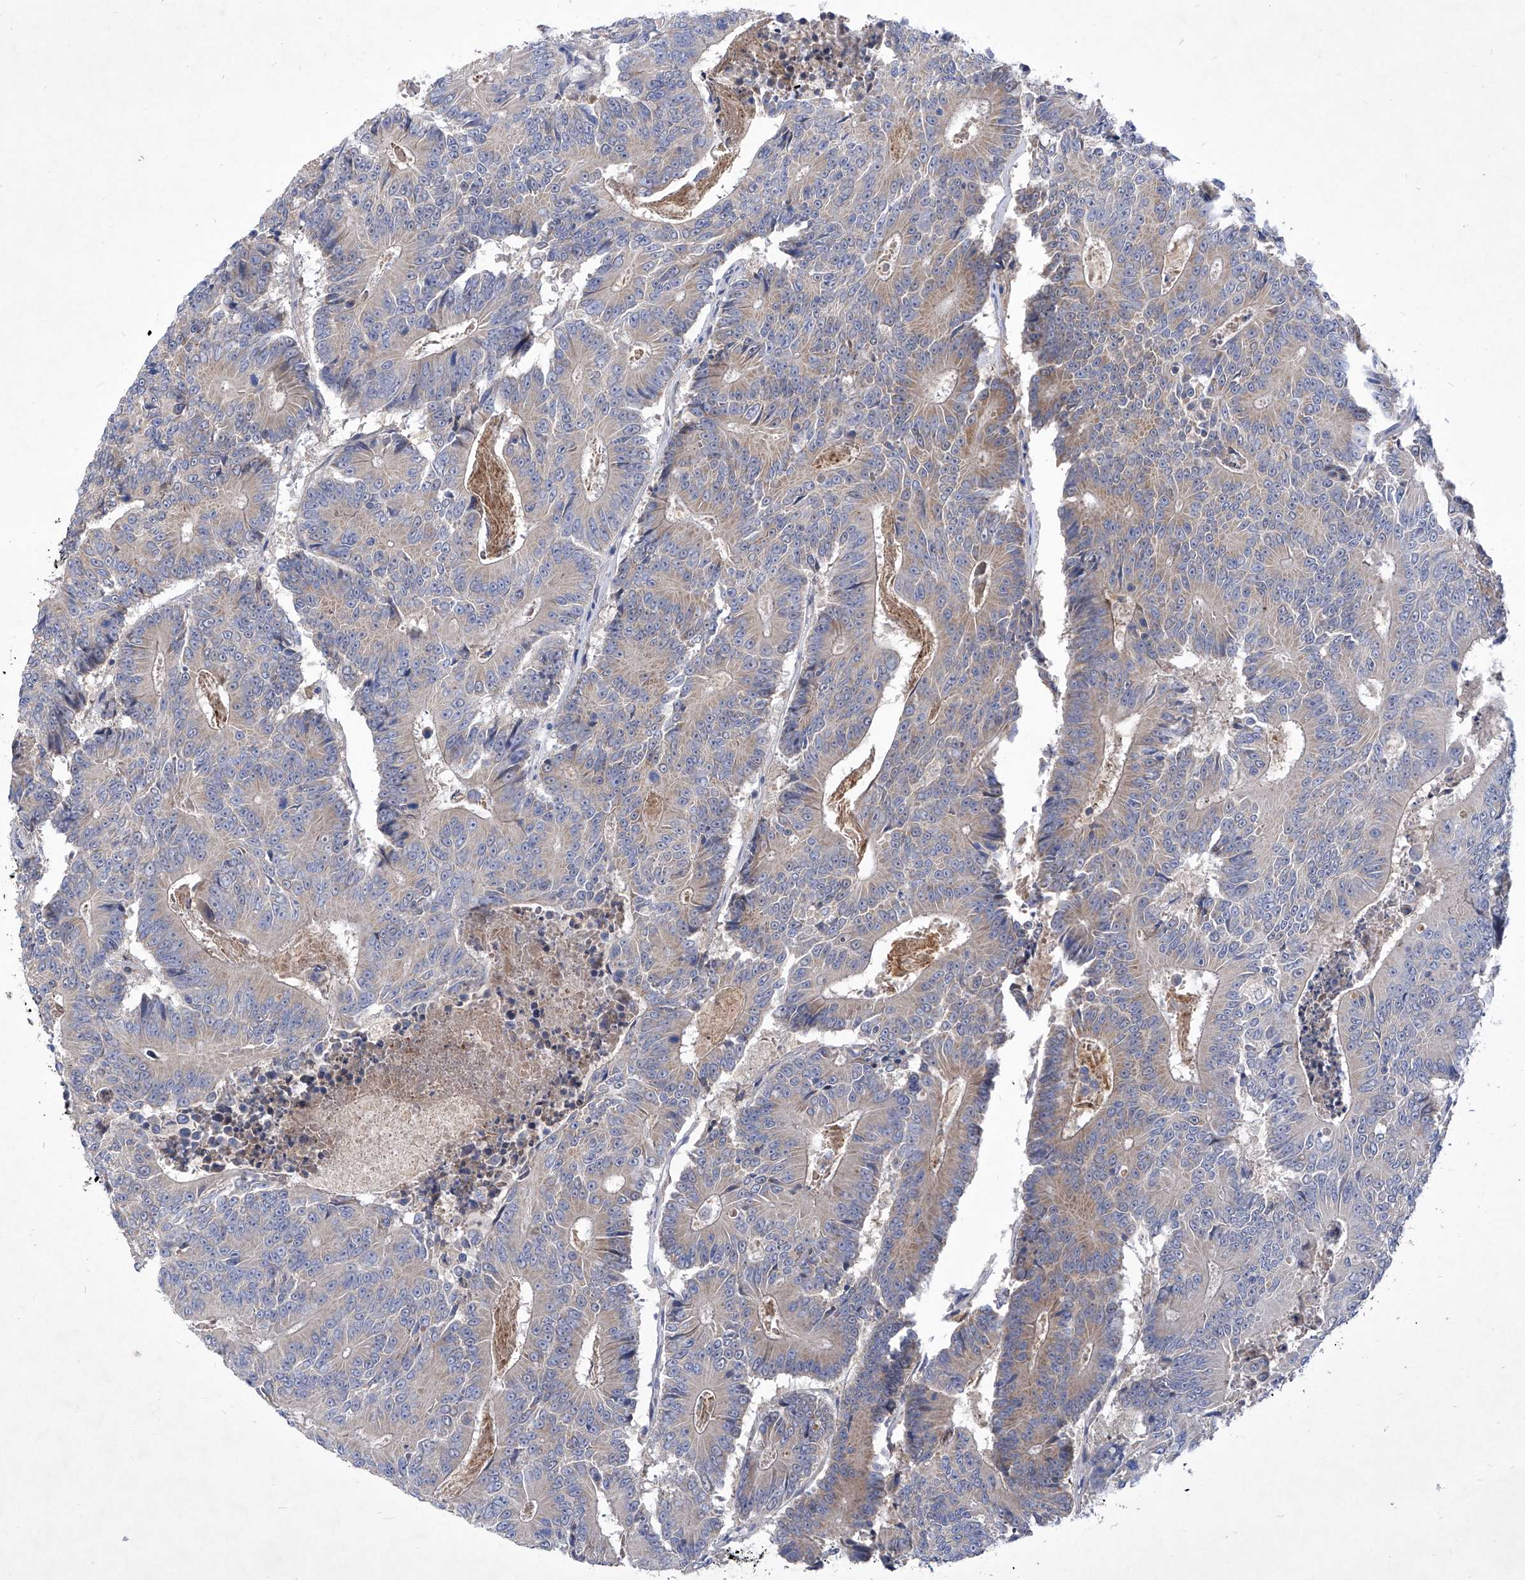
{"staining": {"intensity": "weak", "quantity": "<25%", "location": "cytoplasmic/membranous"}, "tissue": "colorectal cancer", "cell_type": "Tumor cells", "image_type": "cancer", "snomed": [{"axis": "morphology", "description": "Adenocarcinoma, NOS"}, {"axis": "topography", "description": "Colon"}], "caption": "Human adenocarcinoma (colorectal) stained for a protein using immunohistochemistry (IHC) demonstrates no staining in tumor cells.", "gene": "COQ3", "patient": {"sex": "male", "age": 83}}